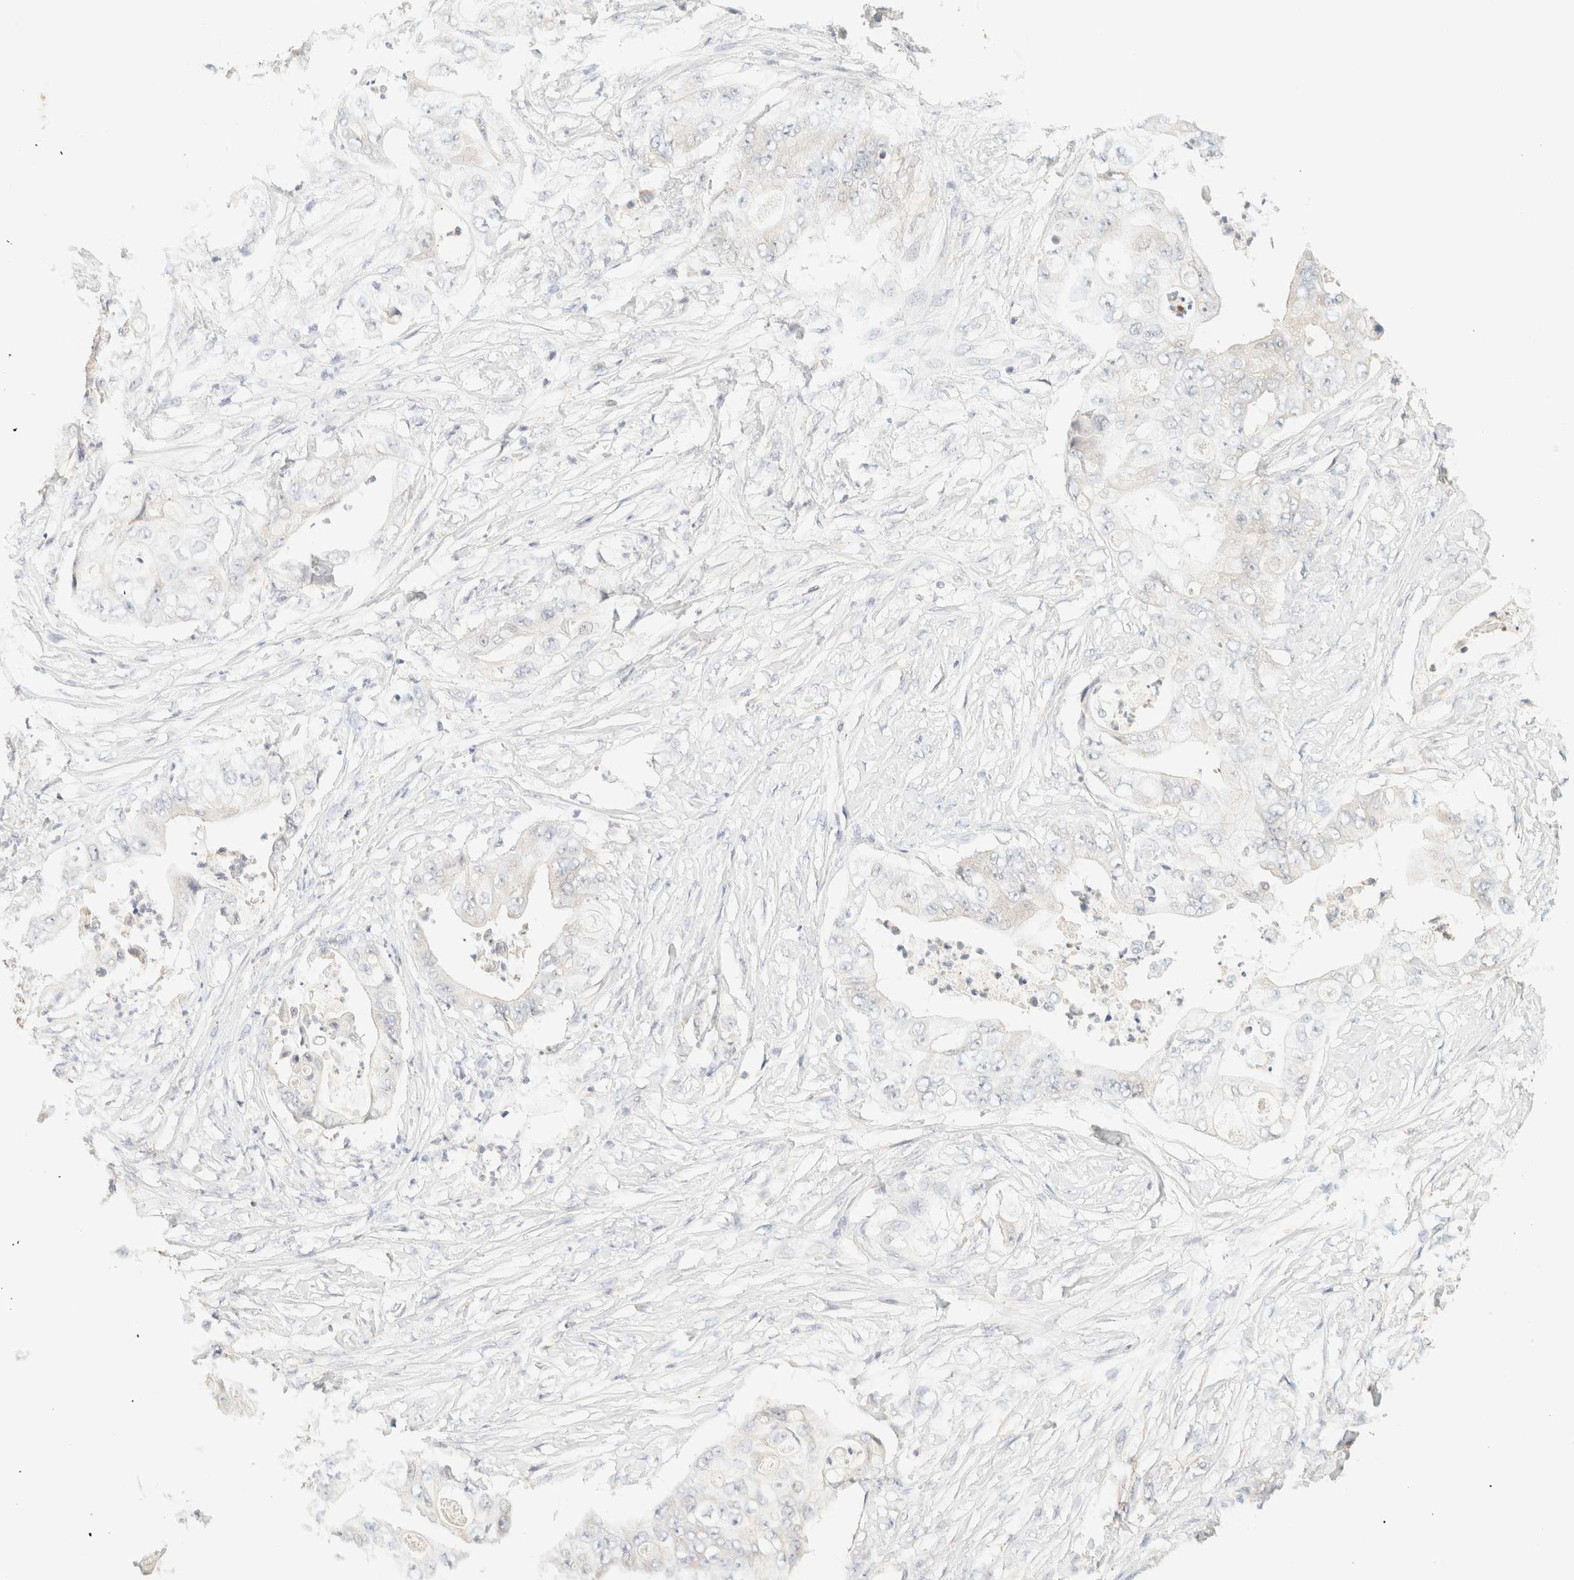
{"staining": {"intensity": "negative", "quantity": "none", "location": "none"}, "tissue": "stomach cancer", "cell_type": "Tumor cells", "image_type": "cancer", "snomed": [{"axis": "morphology", "description": "Adenocarcinoma, NOS"}, {"axis": "topography", "description": "Stomach"}], "caption": "Immunohistochemistry photomicrograph of adenocarcinoma (stomach) stained for a protein (brown), which reveals no positivity in tumor cells.", "gene": "TIMD4", "patient": {"sex": "female", "age": 73}}